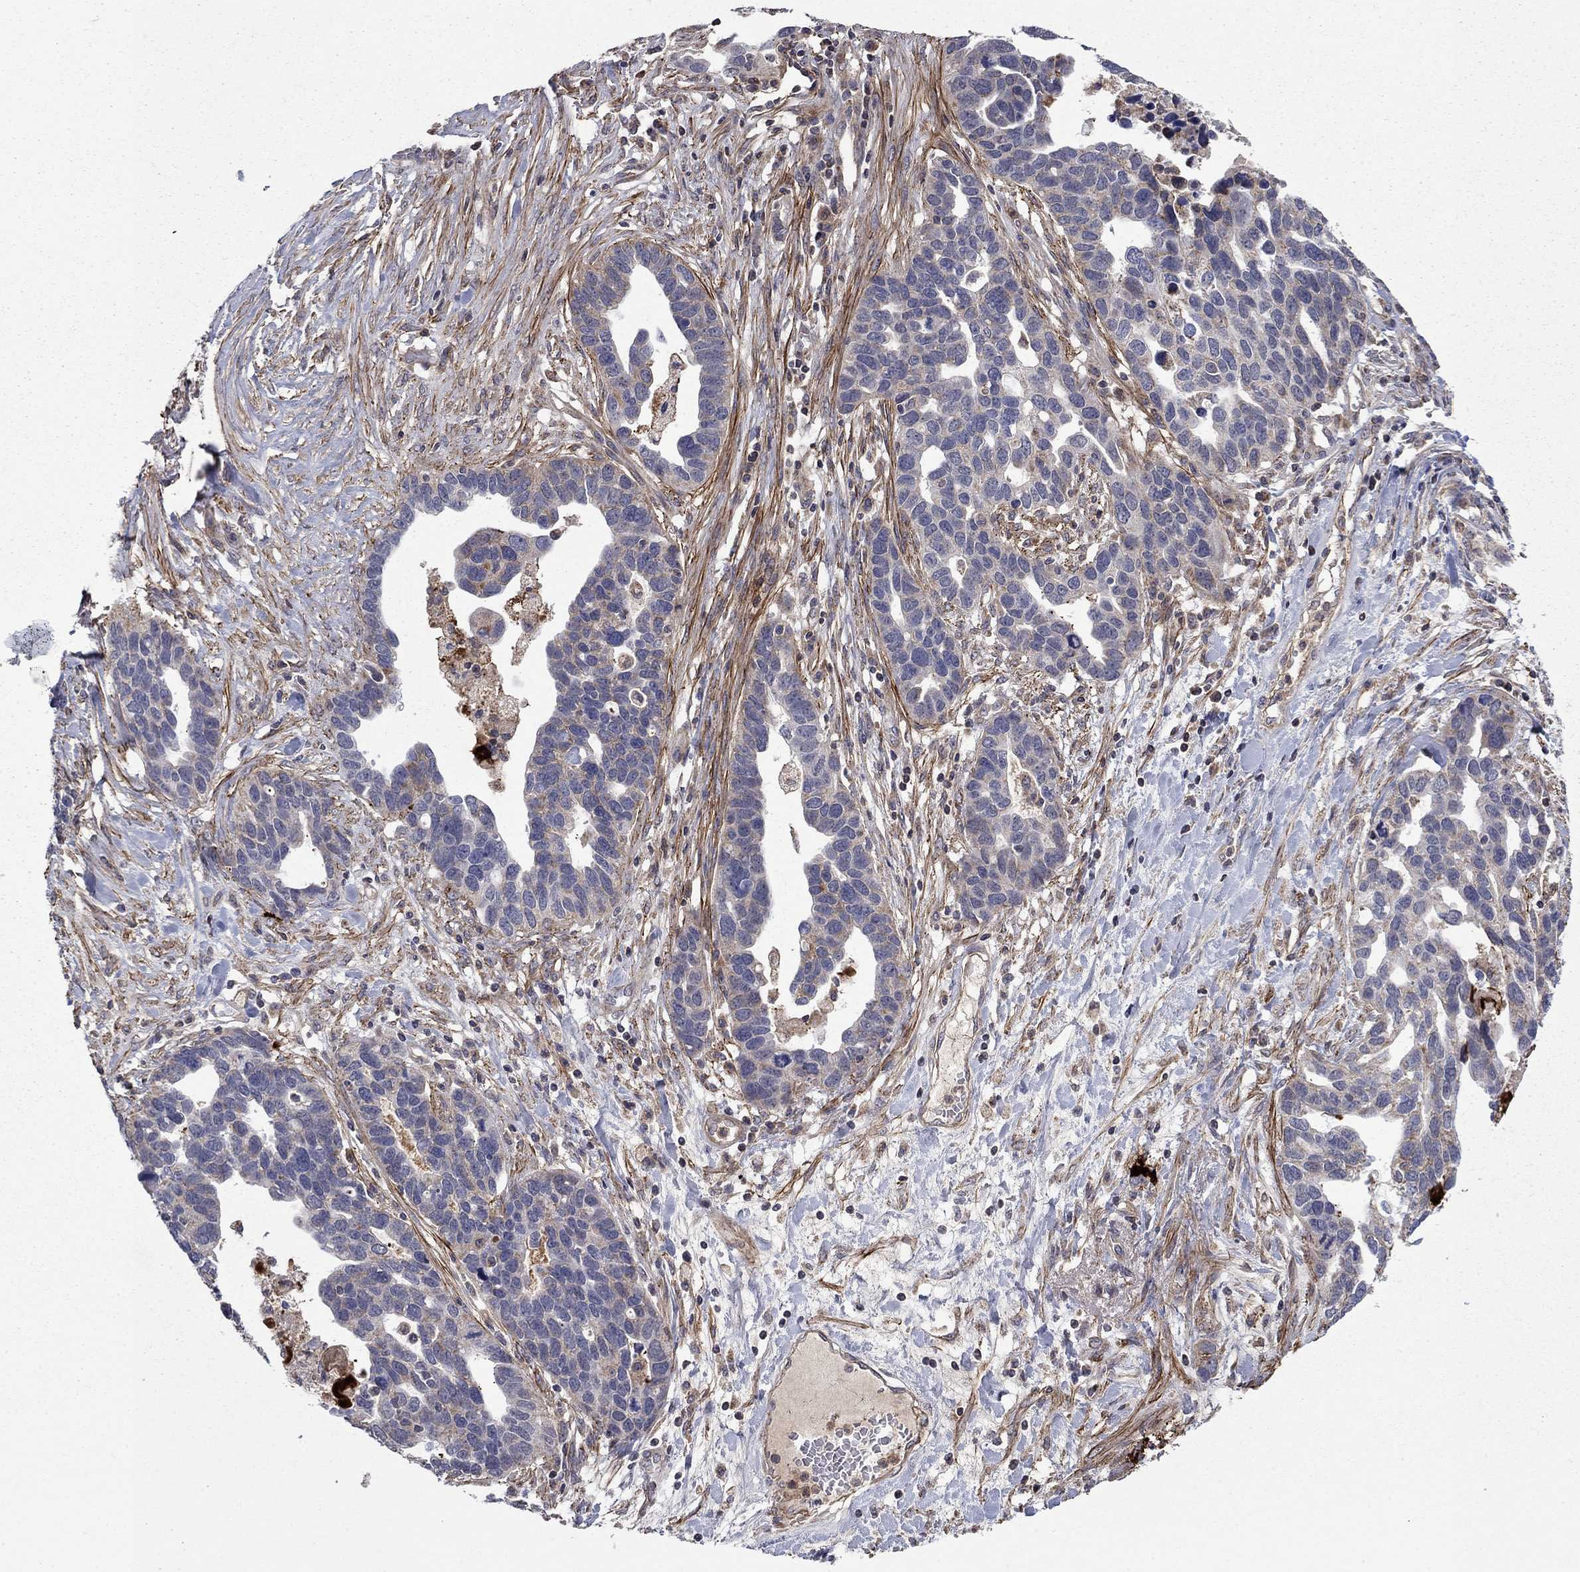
{"staining": {"intensity": "negative", "quantity": "none", "location": "none"}, "tissue": "ovarian cancer", "cell_type": "Tumor cells", "image_type": "cancer", "snomed": [{"axis": "morphology", "description": "Cystadenocarcinoma, serous, NOS"}, {"axis": "topography", "description": "Ovary"}], "caption": "Ovarian cancer (serous cystadenocarcinoma) was stained to show a protein in brown. There is no significant positivity in tumor cells.", "gene": "DOP1B", "patient": {"sex": "female", "age": 54}}